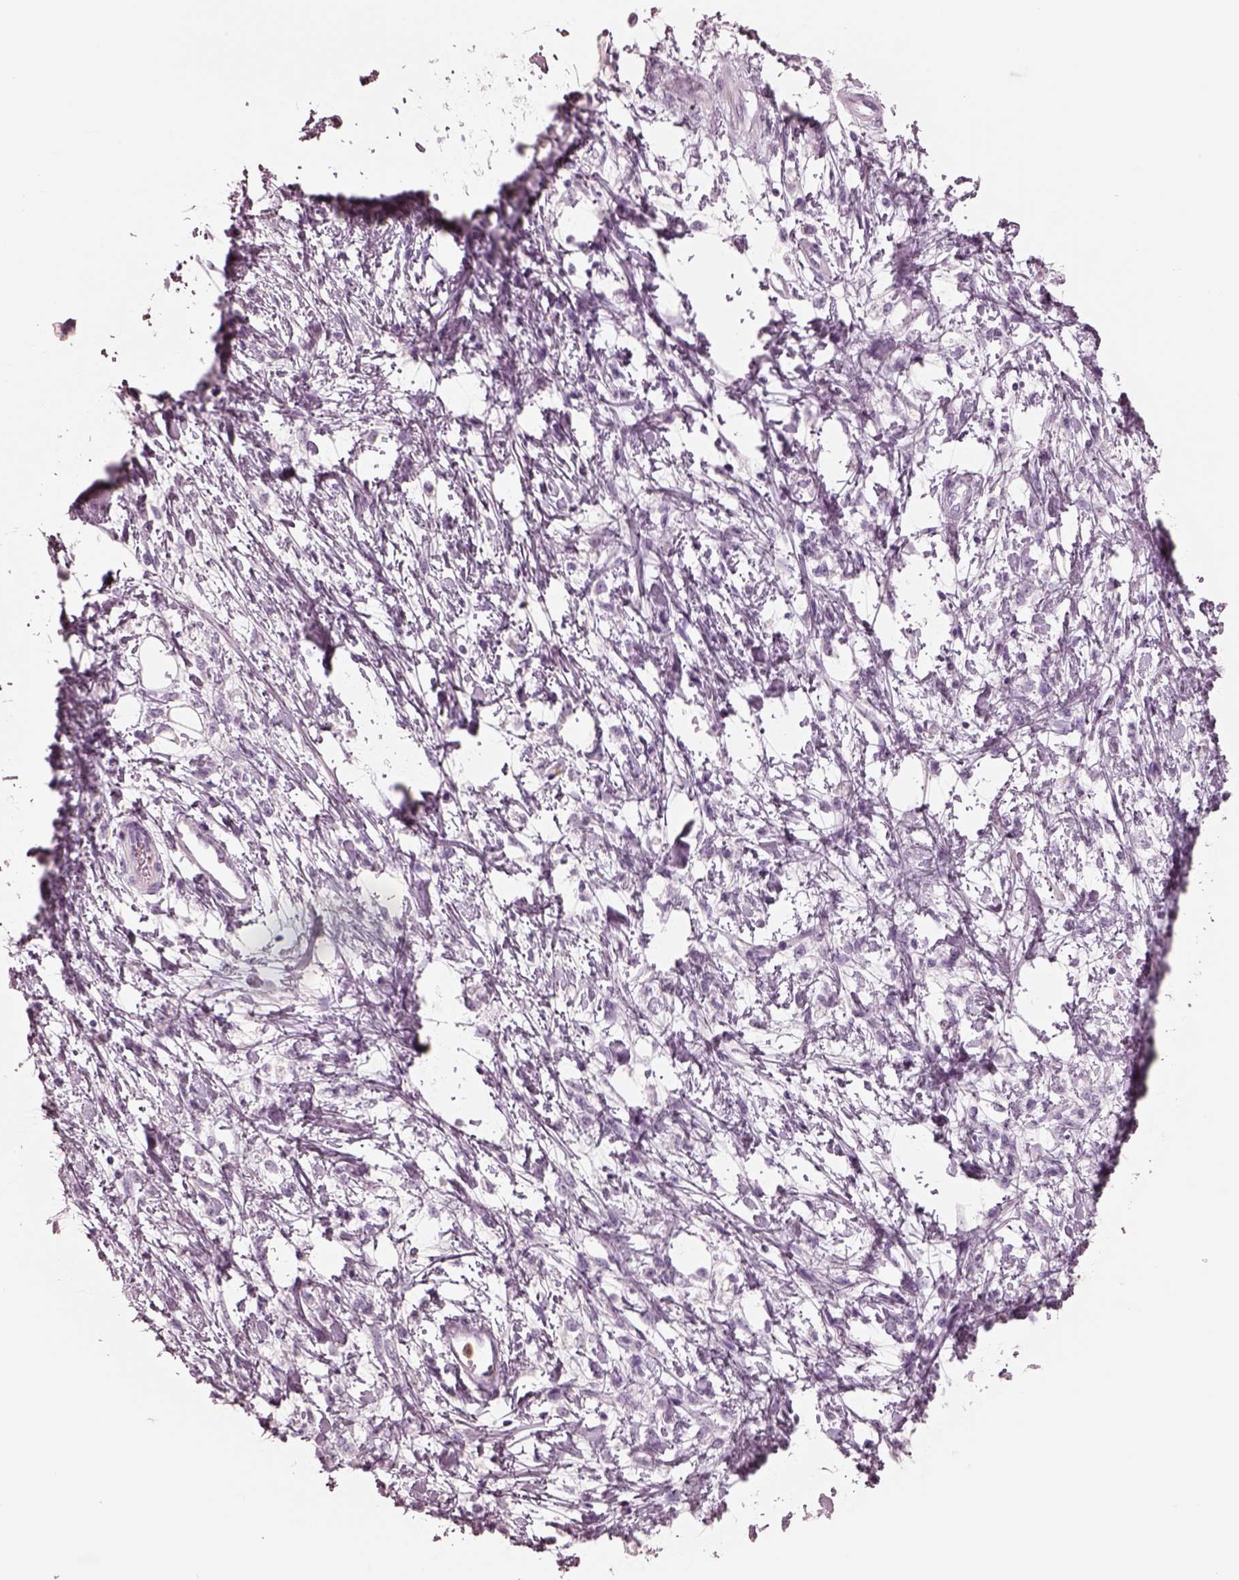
{"staining": {"intensity": "negative", "quantity": "none", "location": "none"}, "tissue": "stomach cancer", "cell_type": "Tumor cells", "image_type": "cancer", "snomed": [{"axis": "morphology", "description": "Adenocarcinoma, NOS"}, {"axis": "topography", "description": "Stomach"}], "caption": "Immunohistochemistry (IHC) histopathology image of human stomach cancer (adenocarcinoma) stained for a protein (brown), which reveals no expression in tumor cells.", "gene": "ELANE", "patient": {"sex": "female", "age": 60}}